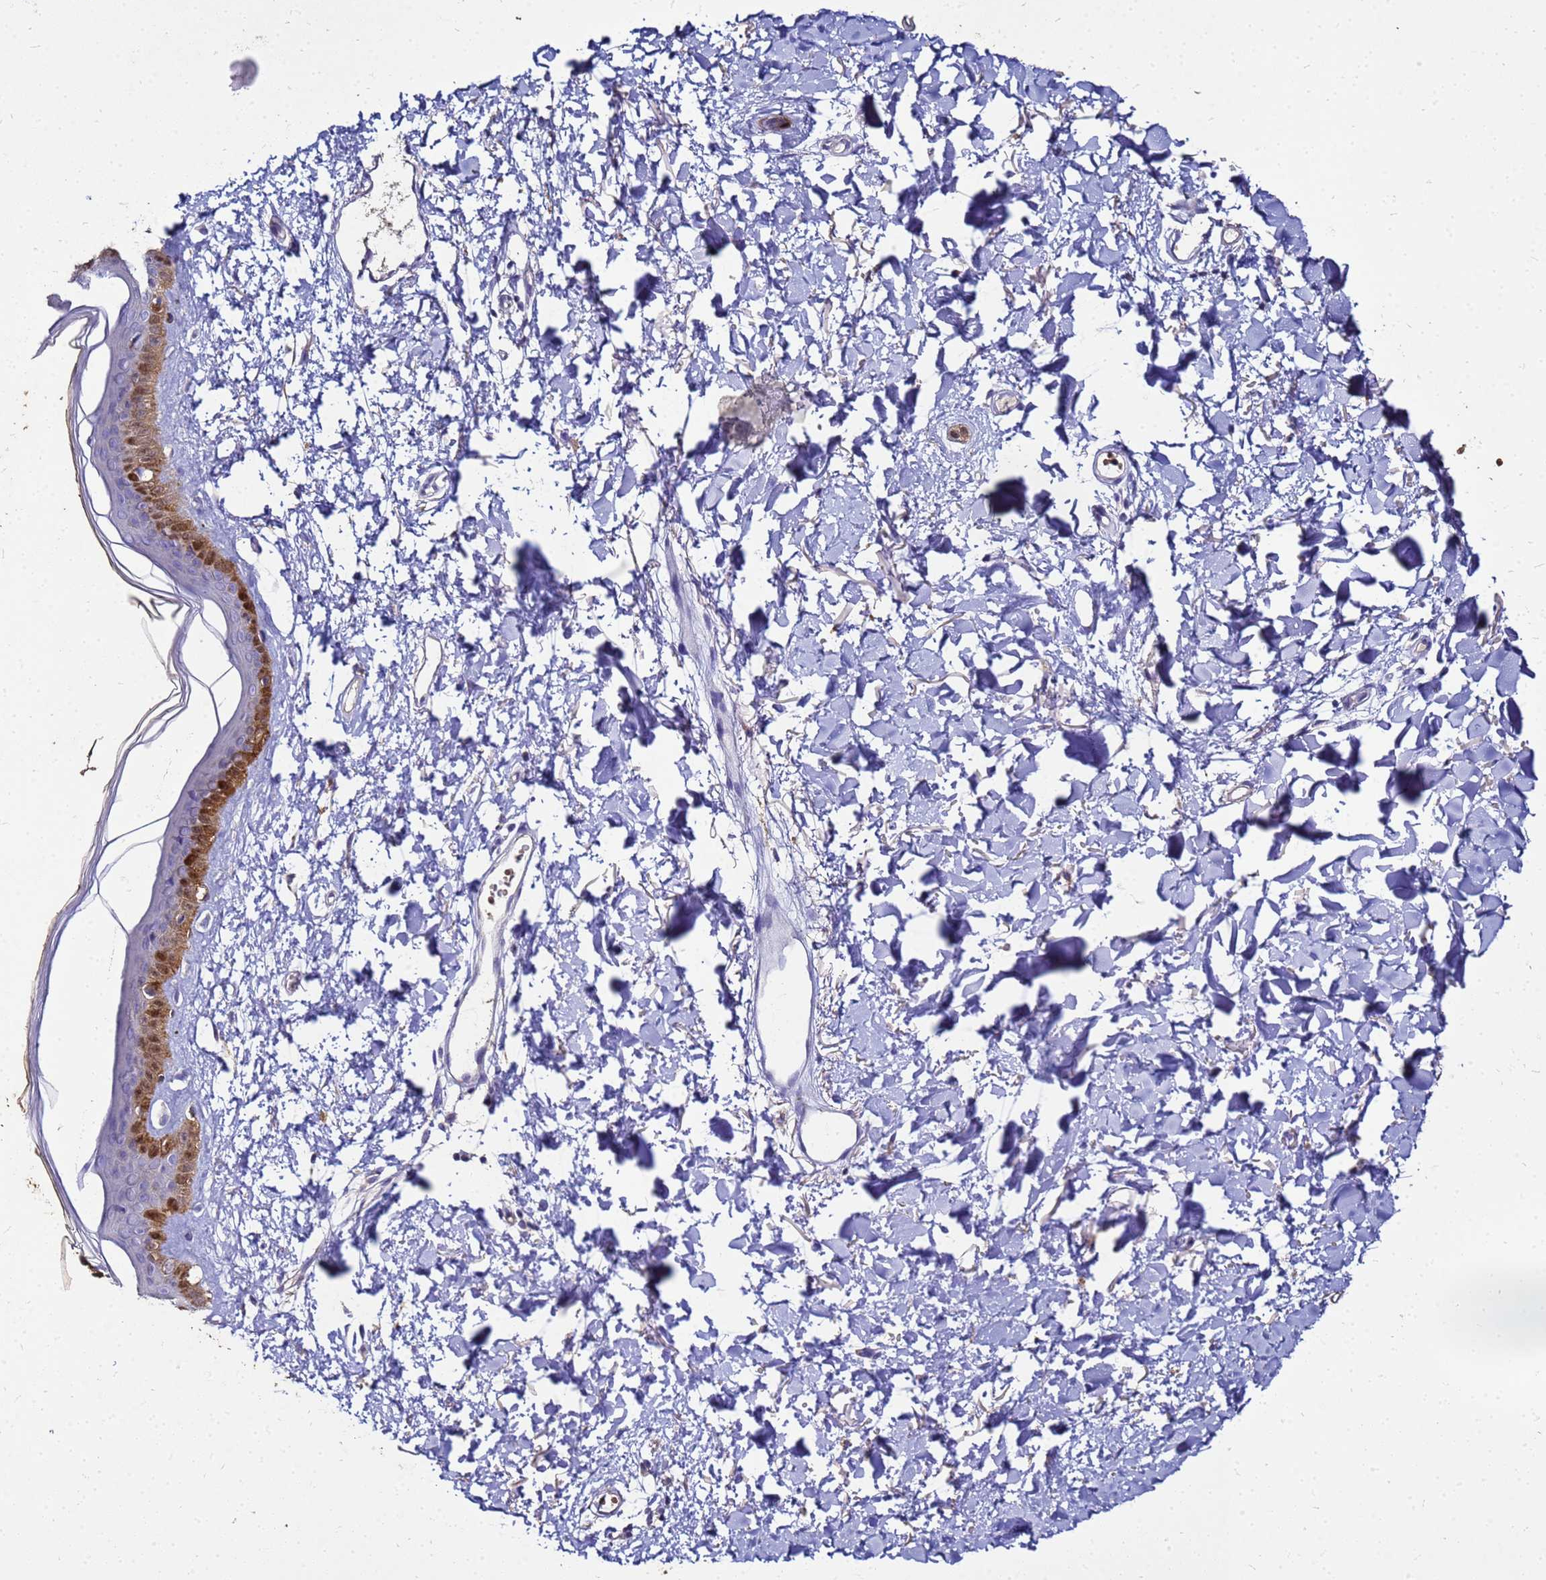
{"staining": {"intensity": "negative", "quantity": "none", "location": "none"}, "tissue": "skin", "cell_type": "Fibroblasts", "image_type": "normal", "snomed": [{"axis": "morphology", "description": "Normal tissue, NOS"}, {"axis": "topography", "description": "Skin"}], "caption": "Fibroblasts show no significant positivity in normal skin. (Brightfield microscopy of DAB immunohistochemistry (IHC) at high magnification).", "gene": "S100A2", "patient": {"sex": "female", "age": 58}}